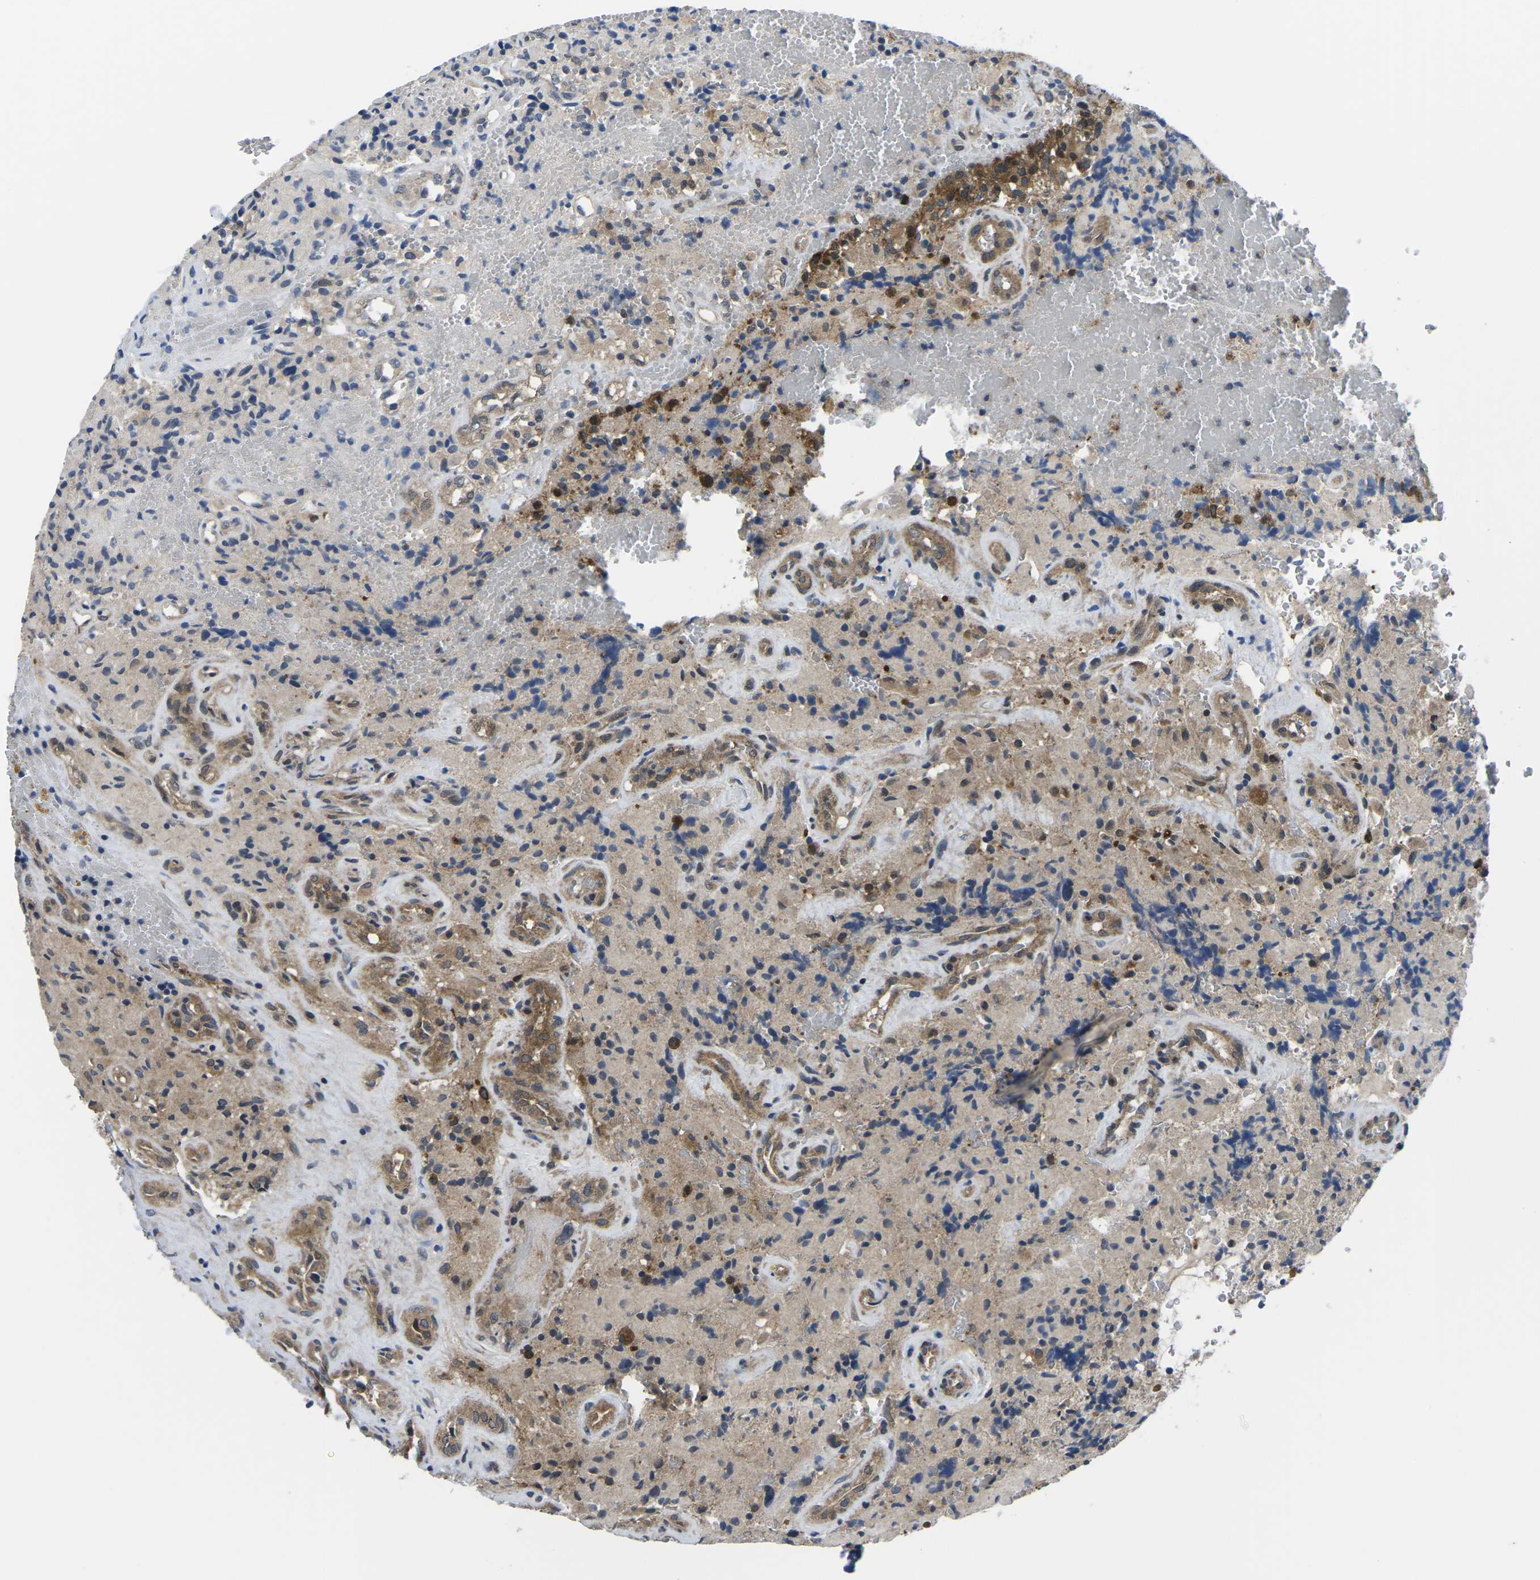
{"staining": {"intensity": "moderate", "quantity": "25%-75%", "location": "cytoplasmic/membranous"}, "tissue": "glioma", "cell_type": "Tumor cells", "image_type": "cancer", "snomed": [{"axis": "morphology", "description": "Glioma, malignant, High grade"}, {"axis": "topography", "description": "Brain"}], "caption": "This image displays IHC staining of human malignant glioma (high-grade), with medium moderate cytoplasmic/membranous expression in about 25%-75% of tumor cells.", "gene": "GSK3B", "patient": {"sex": "male", "age": 71}}